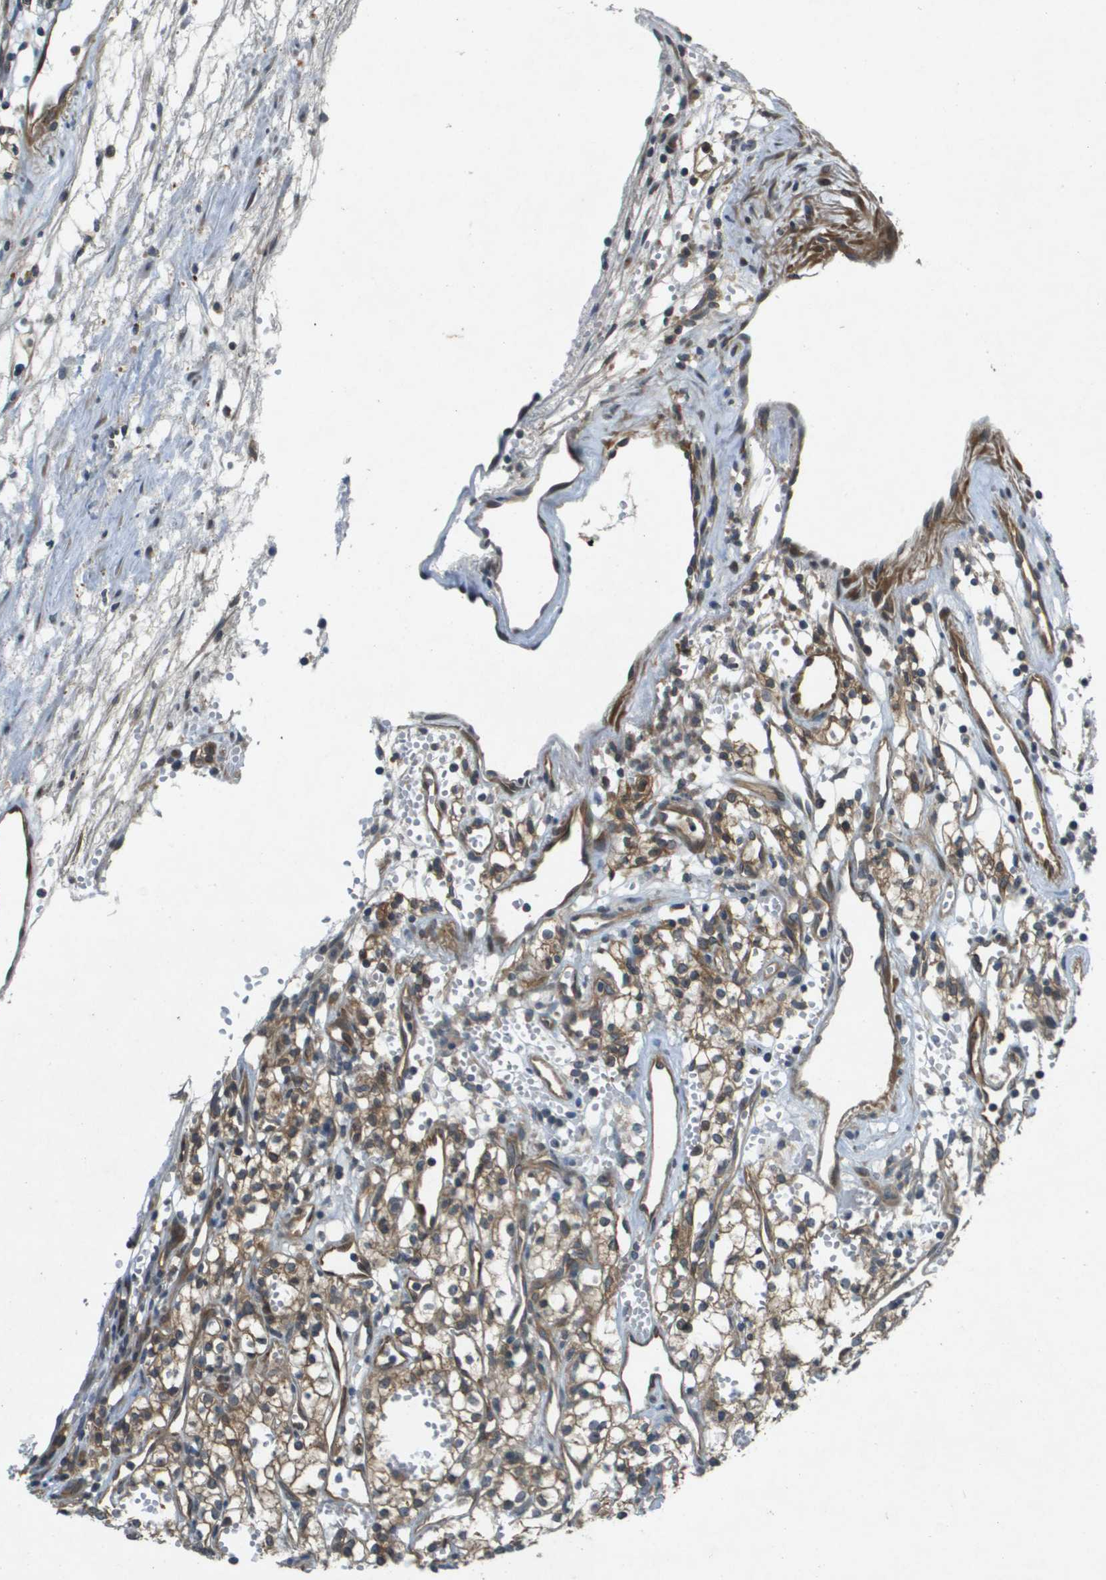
{"staining": {"intensity": "moderate", "quantity": ">75%", "location": "cytoplasmic/membranous"}, "tissue": "renal cancer", "cell_type": "Tumor cells", "image_type": "cancer", "snomed": [{"axis": "morphology", "description": "Adenocarcinoma, NOS"}, {"axis": "topography", "description": "Kidney"}], "caption": "Tumor cells show medium levels of moderate cytoplasmic/membranous expression in about >75% of cells in human renal adenocarcinoma.", "gene": "PGAP3", "patient": {"sex": "male", "age": 59}}